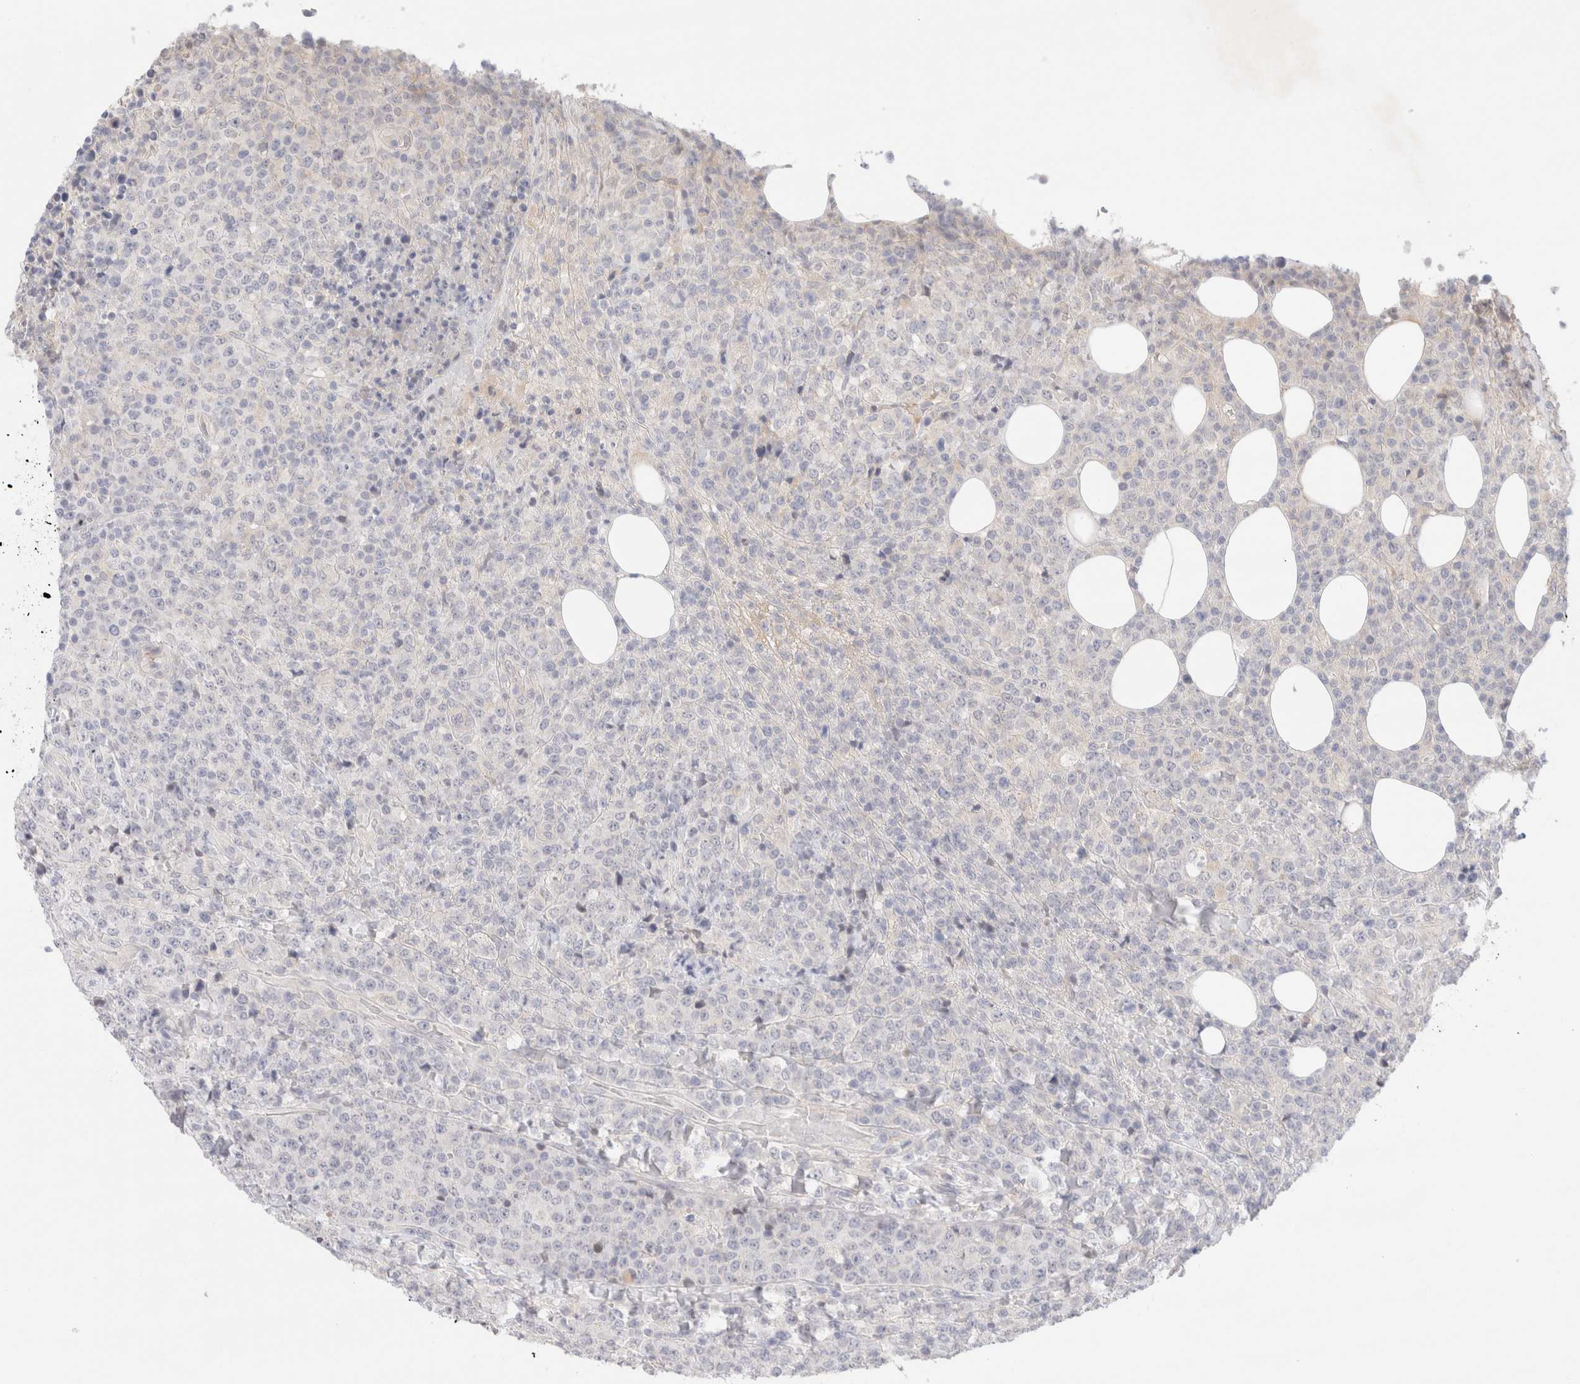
{"staining": {"intensity": "negative", "quantity": "none", "location": "none"}, "tissue": "lymphoma", "cell_type": "Tumor cells", "image_type": "cancer", "snomed": [{"axis": "morphology", "description": "Malignant lymphoma, non-Hodgkin's type, High grade"}, {"axis": "topography", "description": "Lymph node"}], "caption": "A high-resolution photomicrograph shows immunohistochemistry (IHC) staining of high-grade malignant lymphoma, non-Hodgkin's type, which reveals no significant expression in tumor cells.", "gene": "SPATA20", "patient": {"sex": "male", "age": 13}}